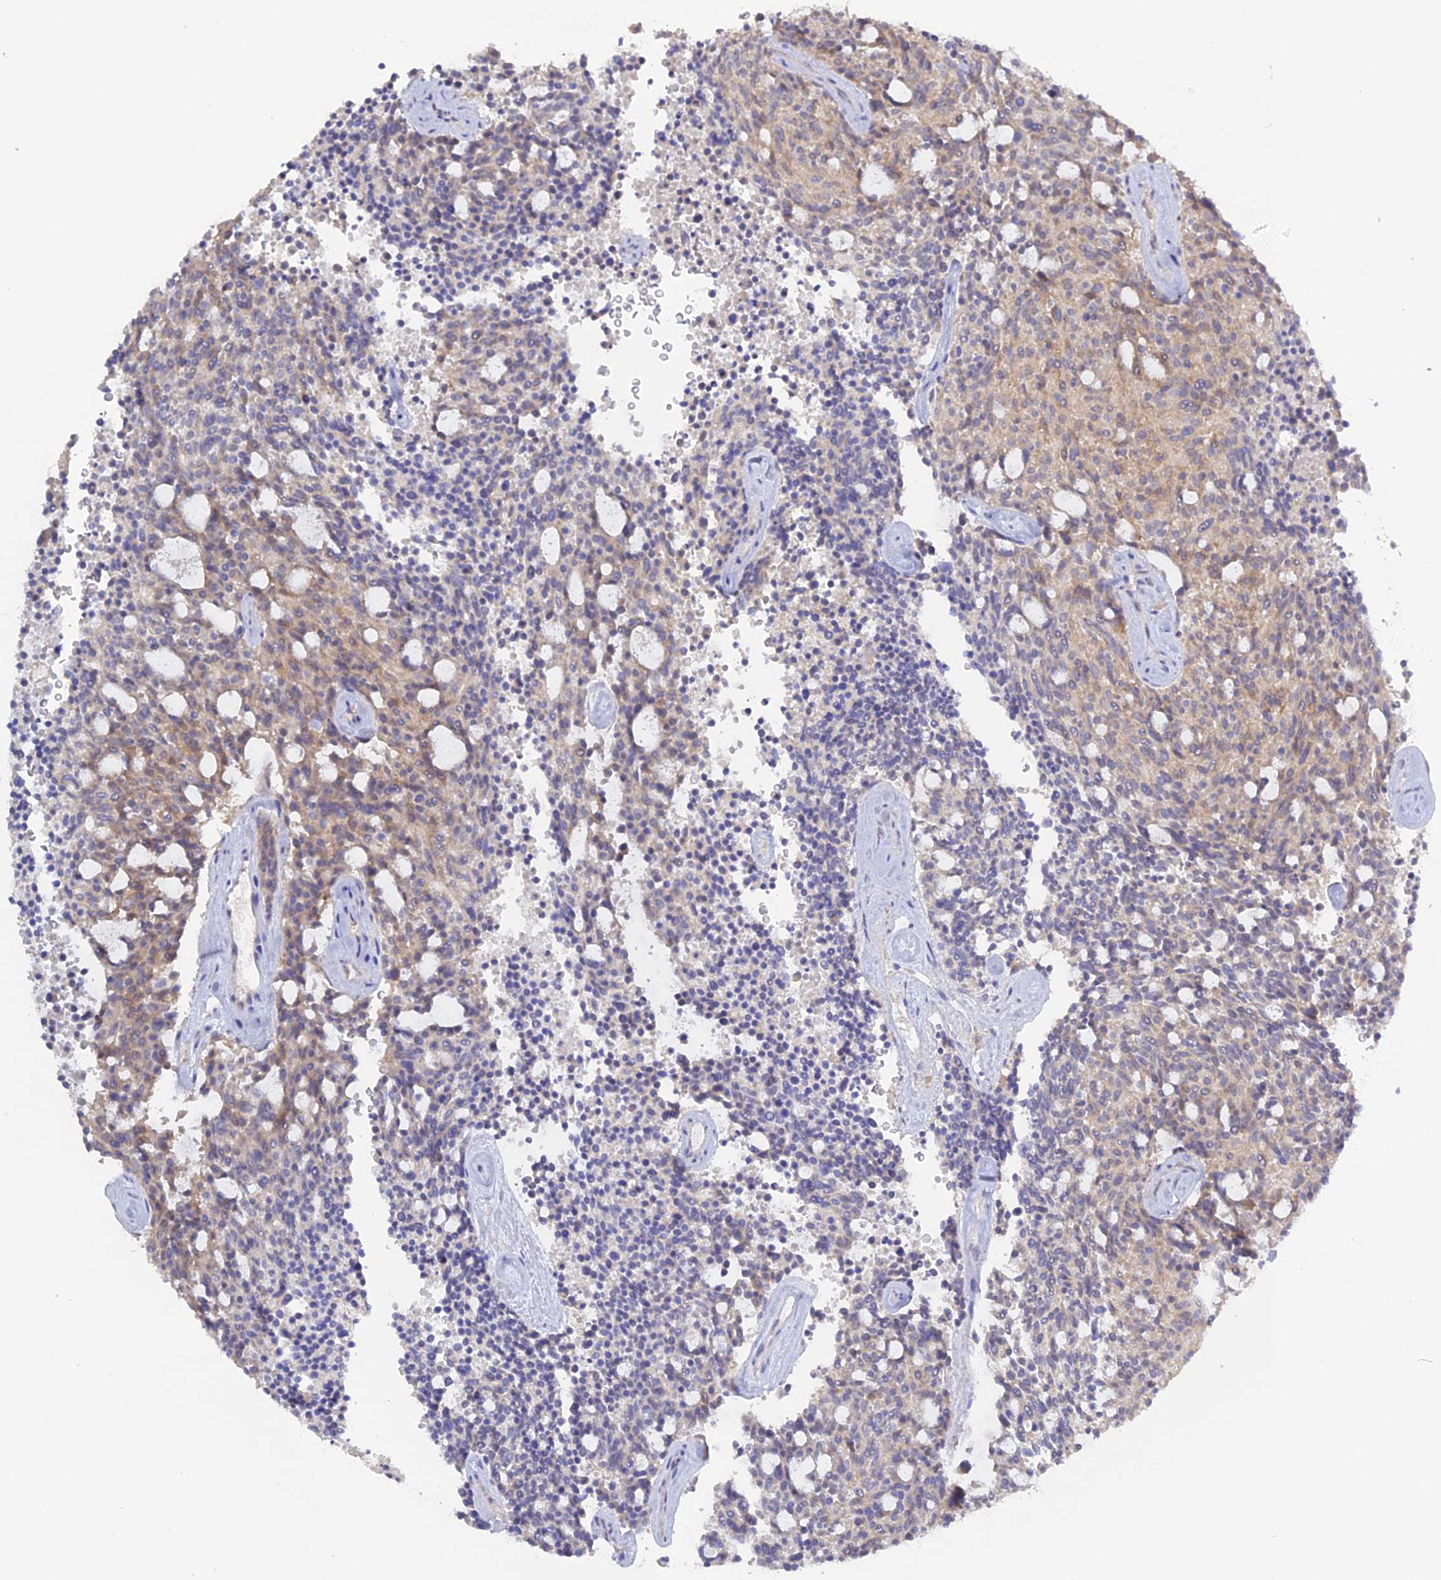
{"staining": {"intensity": "moderate", "quantity": "25%-75%", "location": "cytoplasmic/membranous"}, "tissue": "carcinoid", "cell_type": "Tumor cells", "image_type": "cancer", "snomed": [{"axis": "morphology", "description": "Carcinoid, malignant, NOS"}, {"axis": "topography", "description": "Pancreas"}], "caption": "Carcinoid stained for a protein (brown) demonstrates moderate cytoplasmic/membranous positive staining in approximately 25%-75% of tumor cells.", "gene": "ADGRA1", "patient": {"sex": "female", "age": 54}}